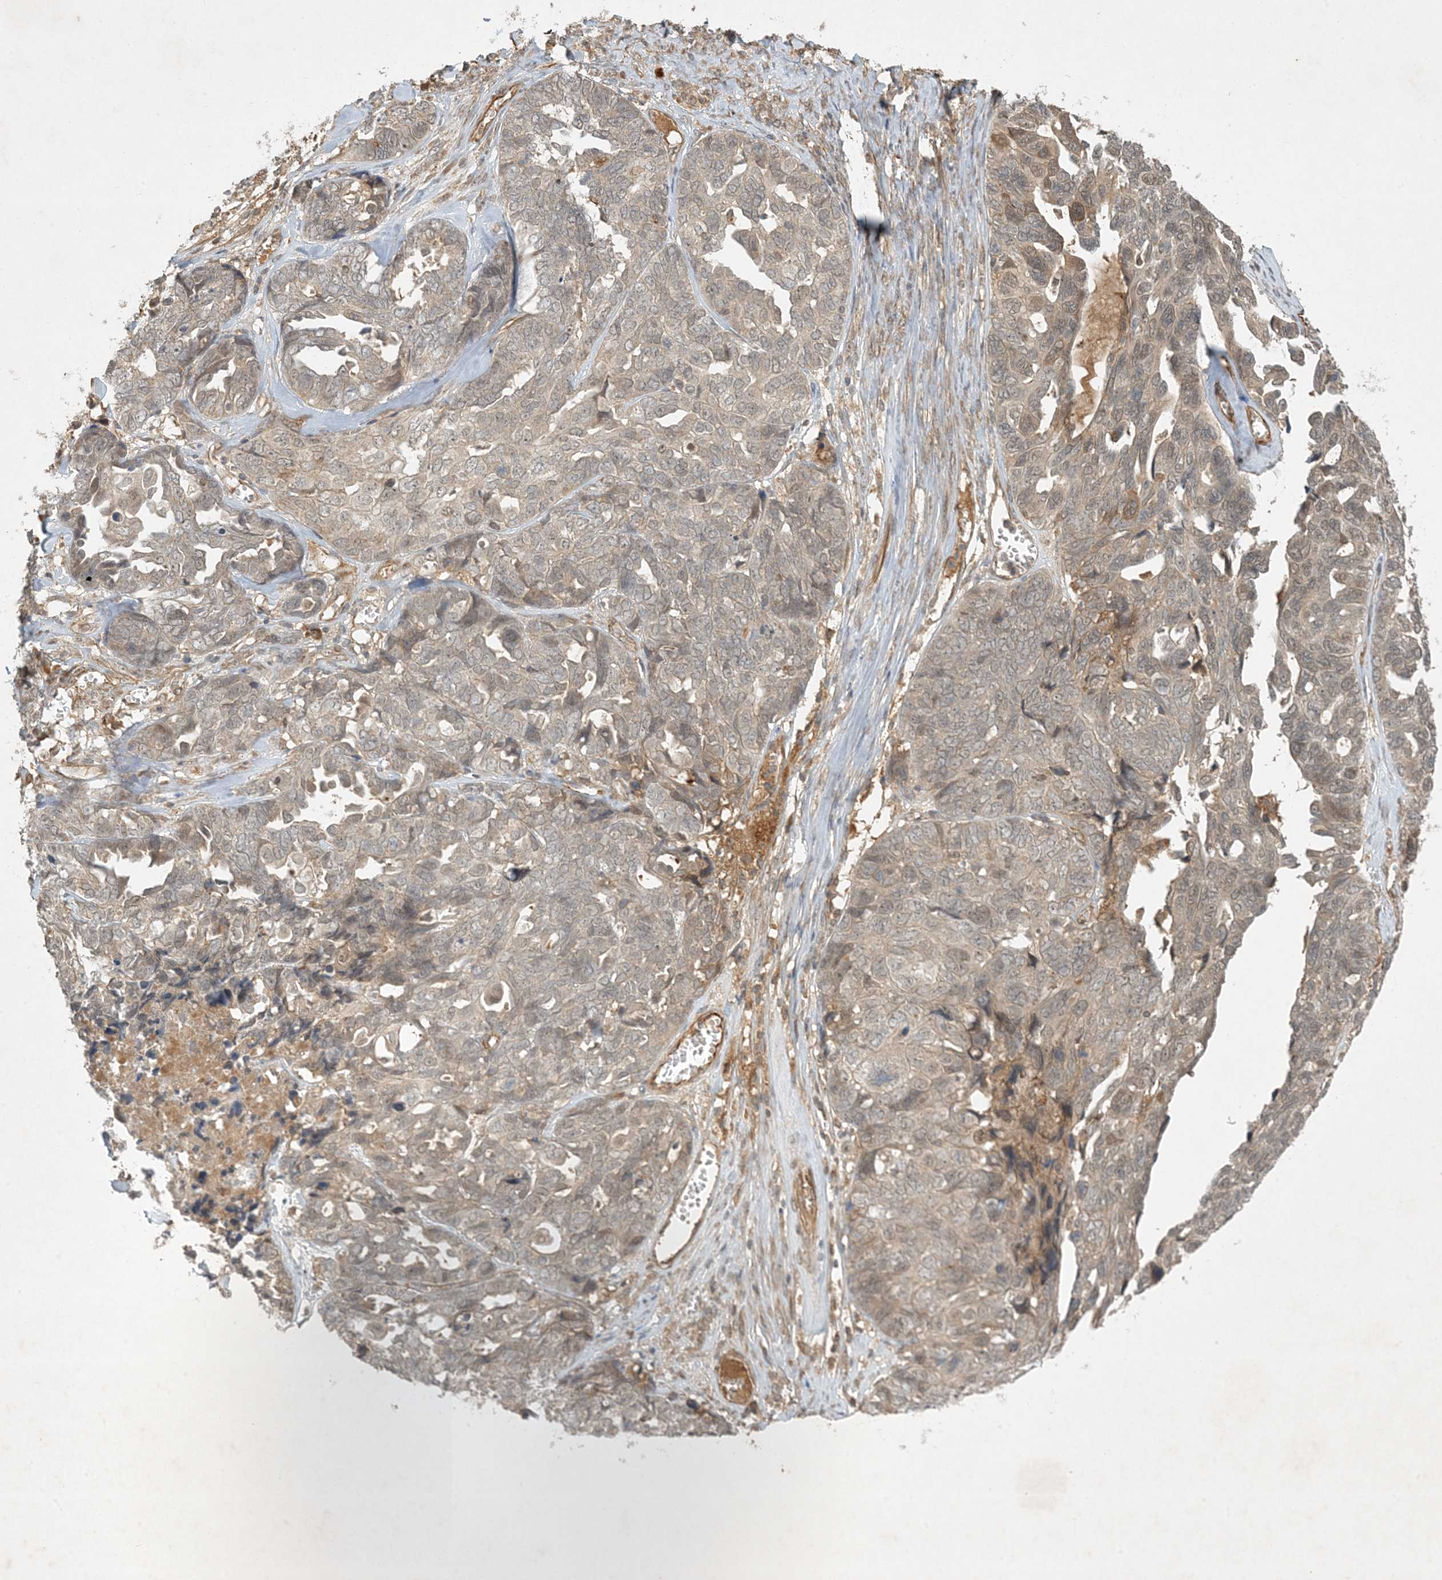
{"staining": {"intensity": "weak", "quantity": "<25%", "location": "nuclear"}, "tissue": "ovarian cancer", "cell_type": "Tumor cells", "image_type": "cancer", "snomed": [{"axis": "morphology", "description": "Cystadenocarcinoma, serous, NOS"}, {"axis": "topography", "description": "Ovary"}], "caption": "A micrograph of human ovarian cancer (serous cystadenocarcinoma) is negative for staining in tumor cells. Nuclei are stained in blue.", "gene": "ZCCHC4", "patient": {"sex": "female", "age": 79}}